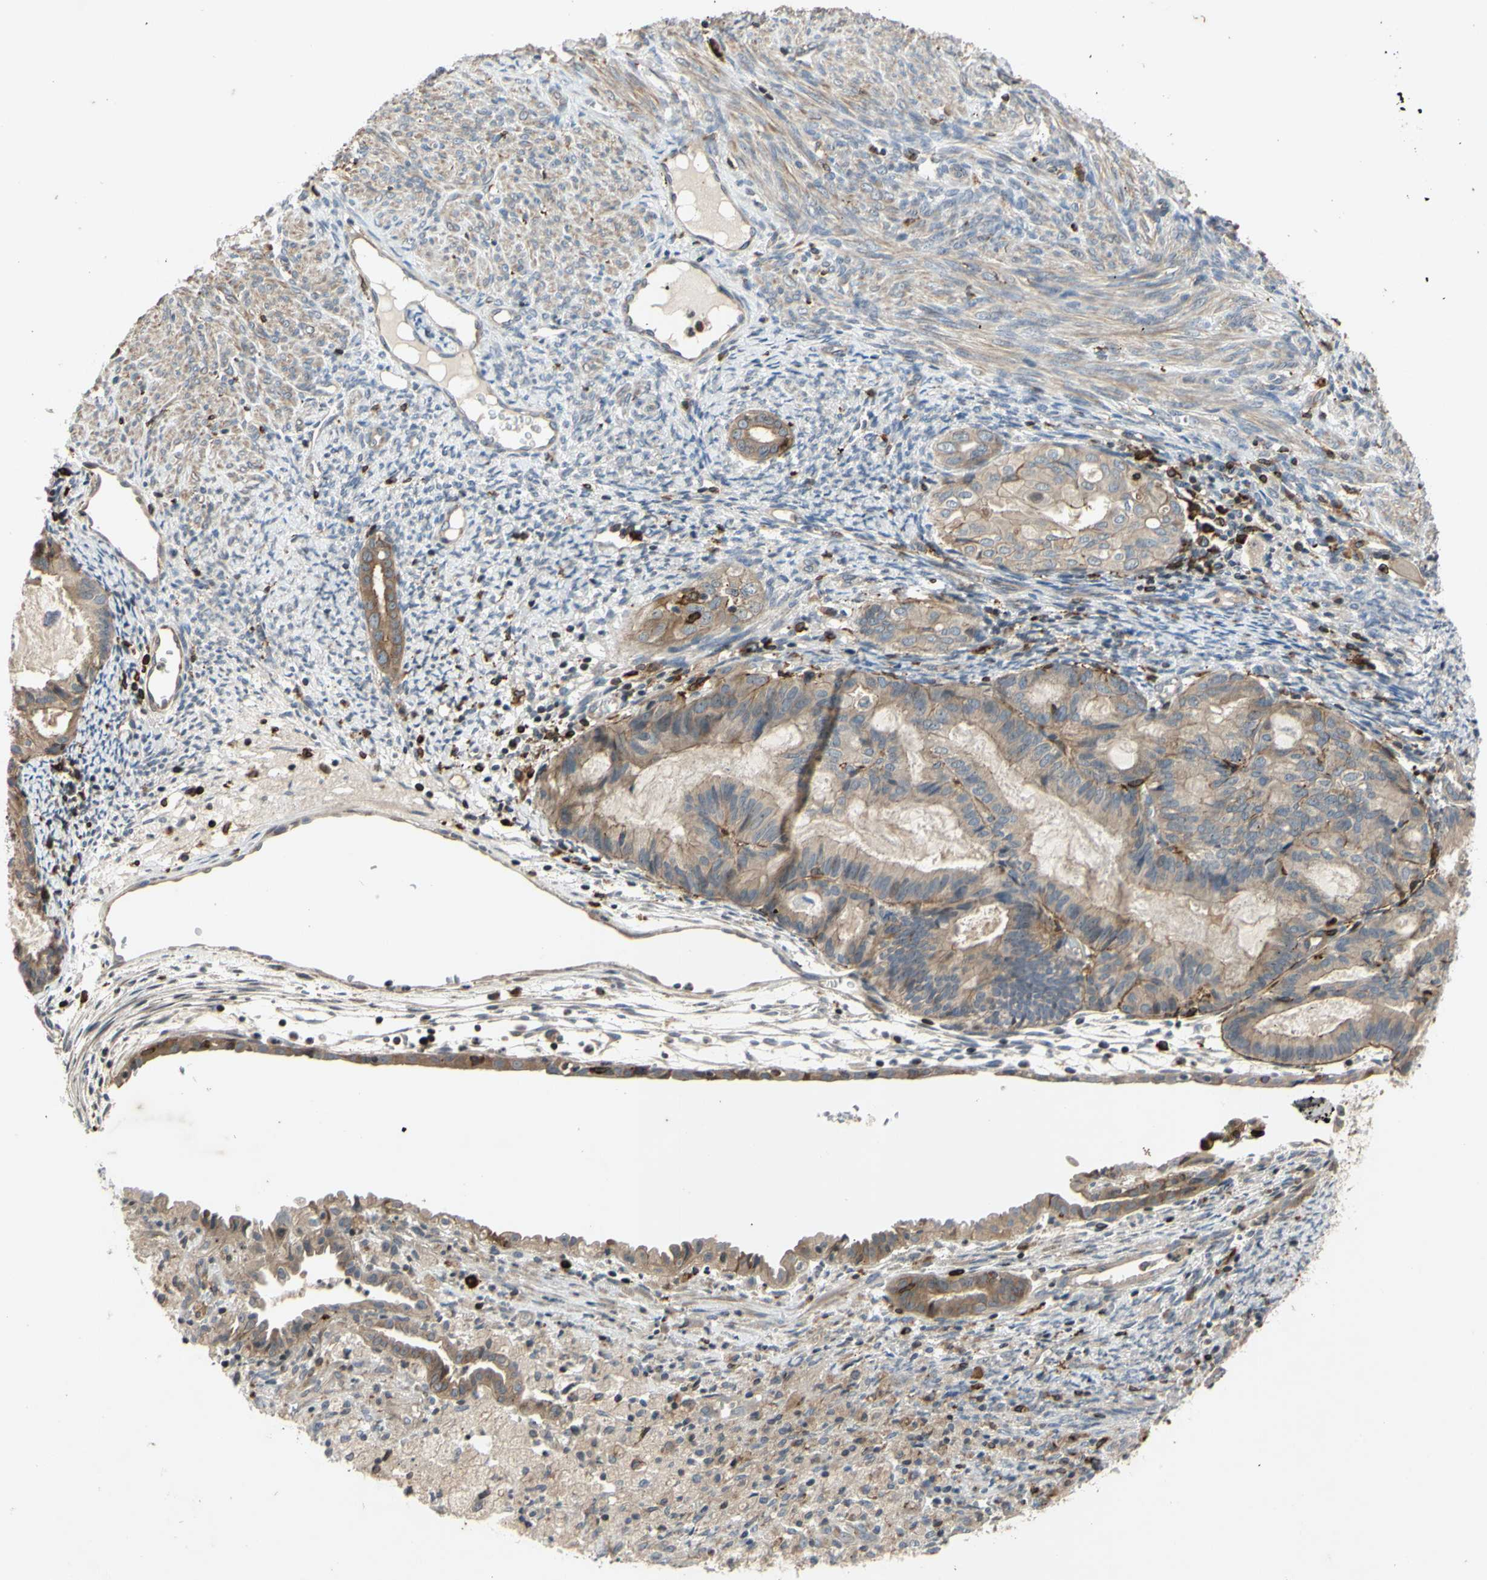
{"staining": {"intensity": "weak", "quantity": ">75%", "location": "cytoplasmic/membranous"}, "tissue": "cervical cancer", "cell_type": "Tumor cells", "image_type": "cancer", "snomed": [{"axis": "morphology", "description": "Normal tissue, NOS"}, {"axis": "morphology", "description": "Adenocarcinoma, NOS"}, {"axis": "topography", "description": "Cervix"}, {"axis": "topography", "description": "Endometrium"}], "caption": "Immunohistochemistry (IHC) histopathology image of neoplastic tissue: human cervical cancer stained using IHC exhibits low levels of weak protein expression localized specifically in the cytoplasmic/membranous of tumor cells, appearing as a cytoplasmic/membranous brown color.", "gene": "PLXNA2", "patient": {"sex": "female", "age": 86}}